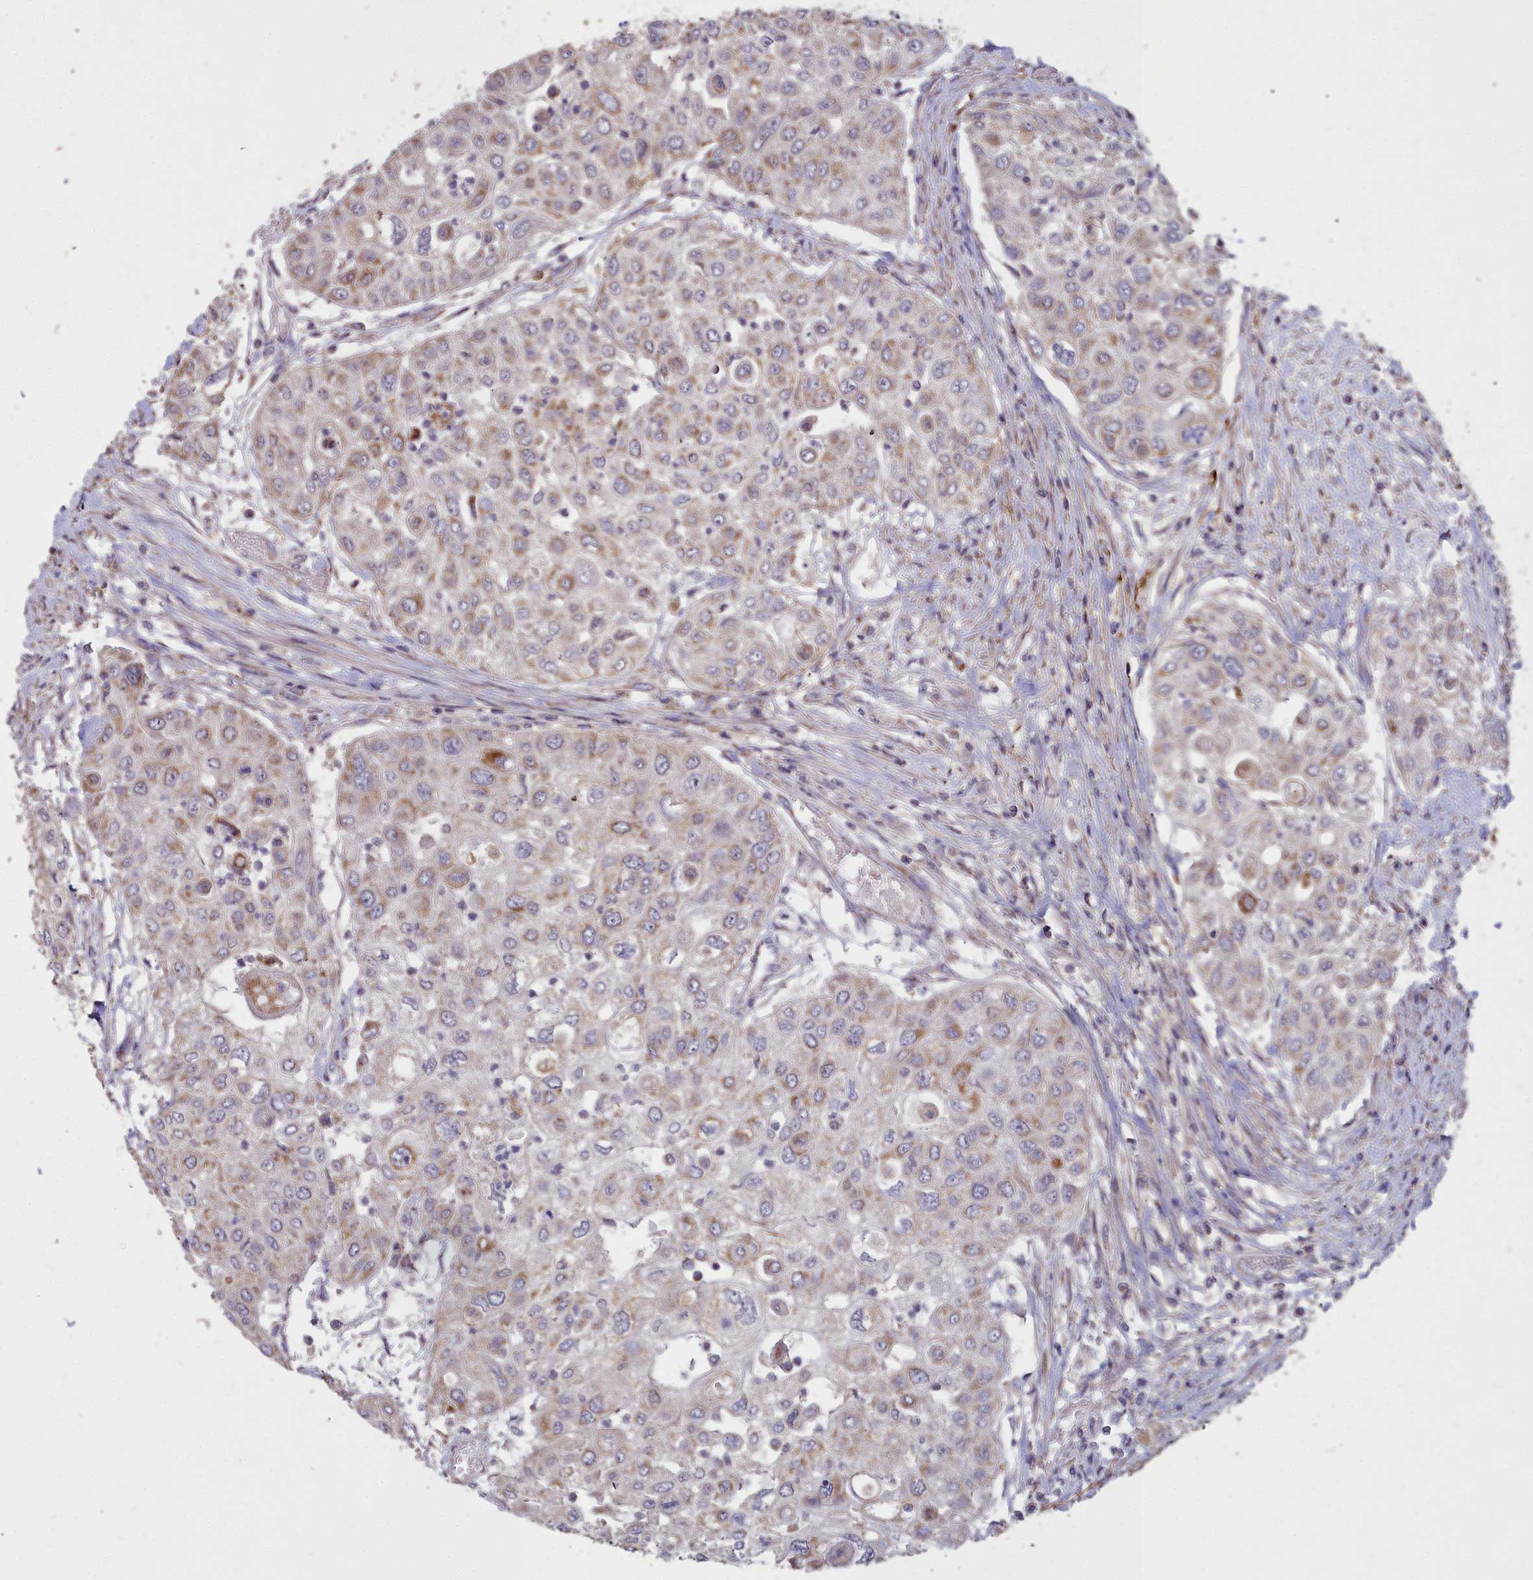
{"staining": {"intensity": "moderate", "quantity": "<25%", "location": "cytoplasmic/membranous"}, "tissue": "urothelial cancer", "cell_type": "Tumor cells", "image_type": "cancer", "snomed": [{"axis": "morphology", "description": "Urothelial carcinoma, High grade"}, {"axis": "topography", "description": "Urinary bladder"}], "caption": "The immunohistochemical stain highlights moderate cytoplasmic/membranous staining in tumor cells of urothelial cancer tissue. Nuclei are stained in blue.", "gene": "COX11", "patient": {"sex": "female", "age": 79}}